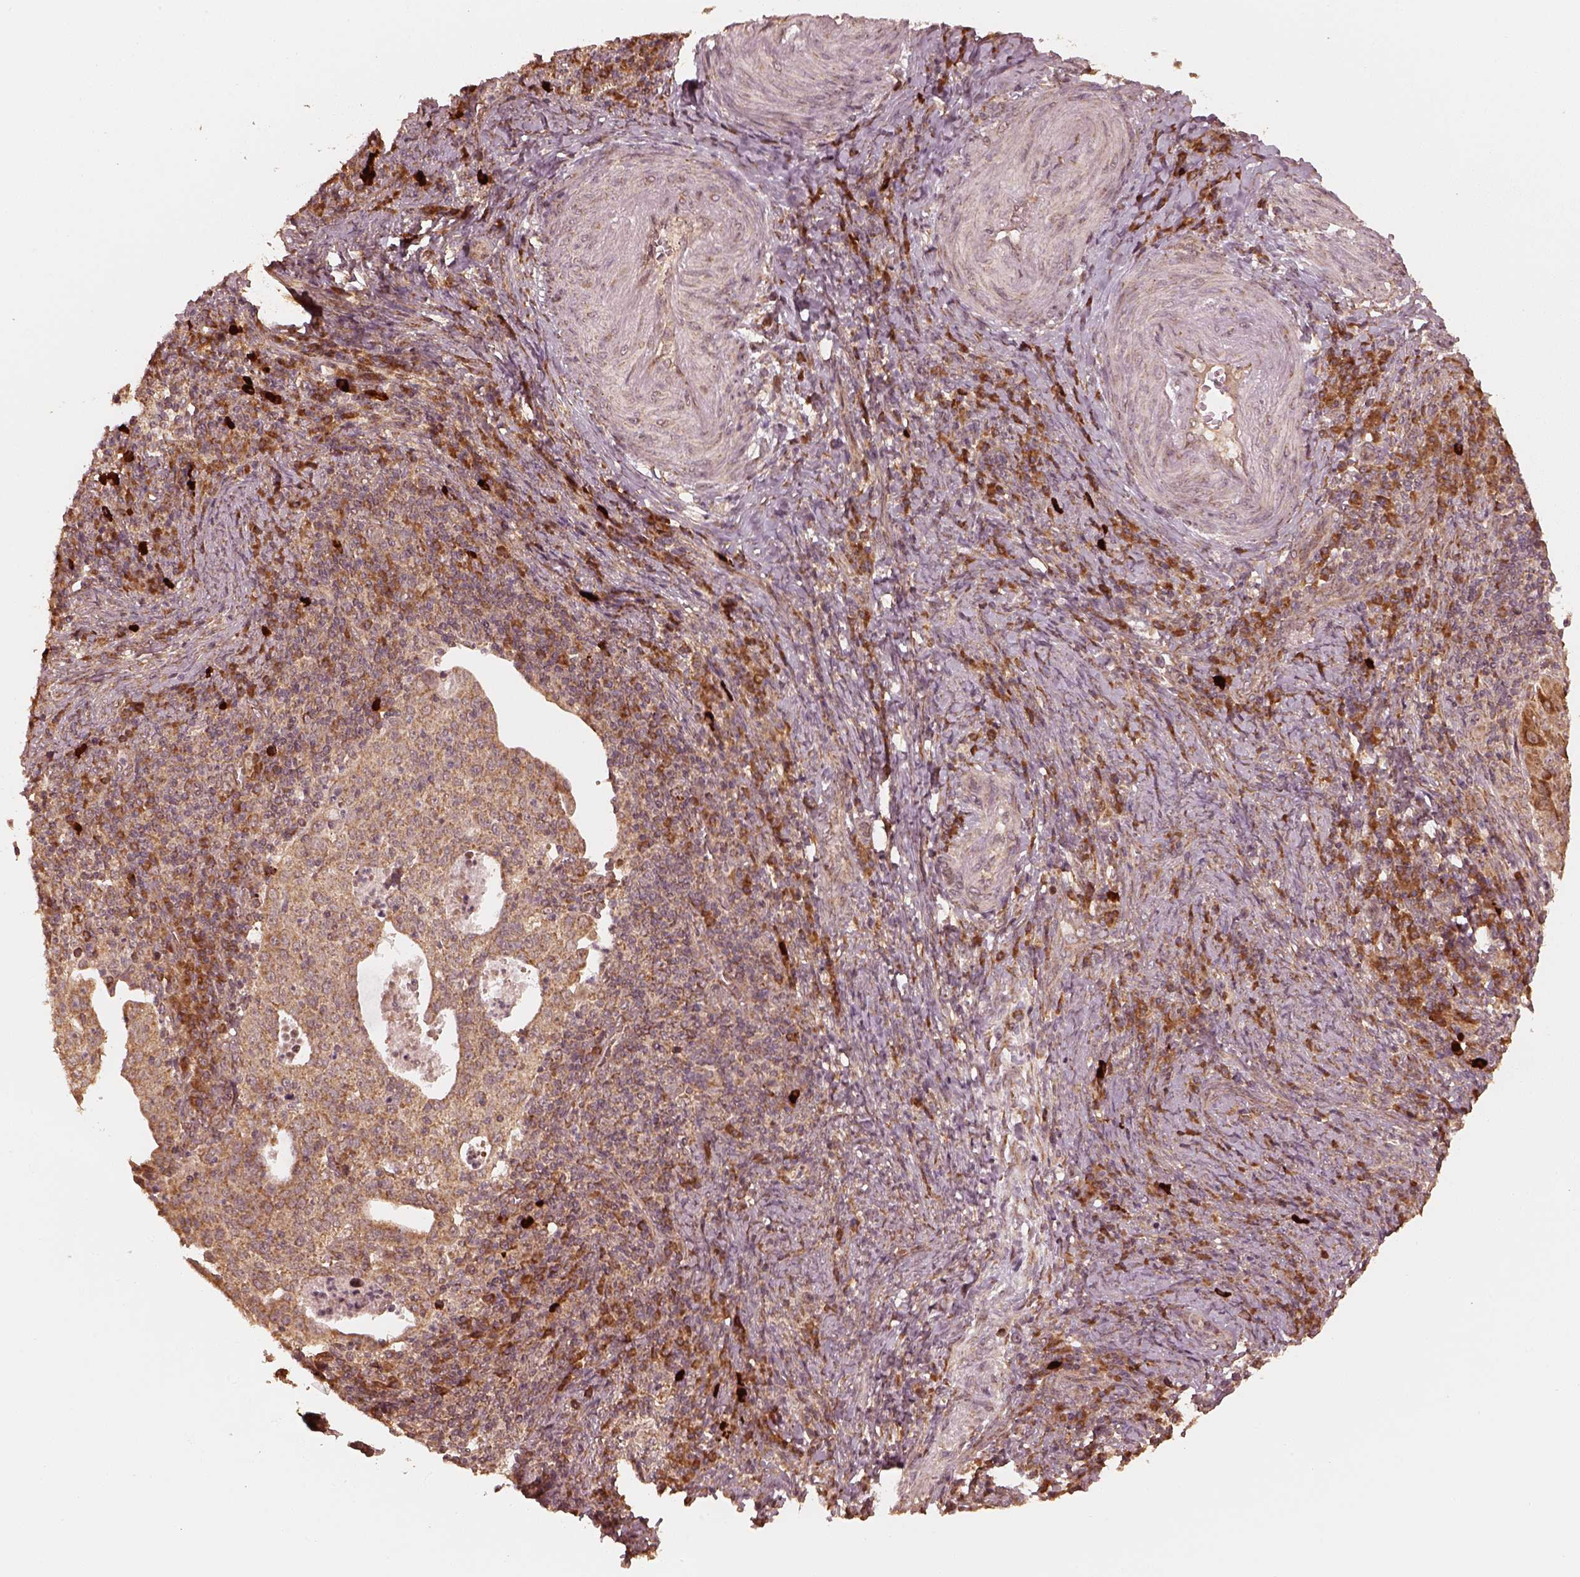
{"staining": {"intensity": "strong", "quantity": "<25%", "location": "cytoplasmic/membranous"}, "tissue": "cervical cancer", "cell_type": "Tumor cells", "image_type": "cancer", "snomed": [{"axis": "morphology", "description": "Squamous cell carcinoma, NOS"}, {"axis": "topography", "description": "Cervix"}], "caption": "This photomicrograph displays immunohistochemistry (IHC) staining of human cervical cancer (squamous cell carcinoma), with medium strong cytoplasmic/membranous staining in about <25% of tumor cells.", "gene": "DNAJC25", "patient": {"sex": "female", "age": 39}}